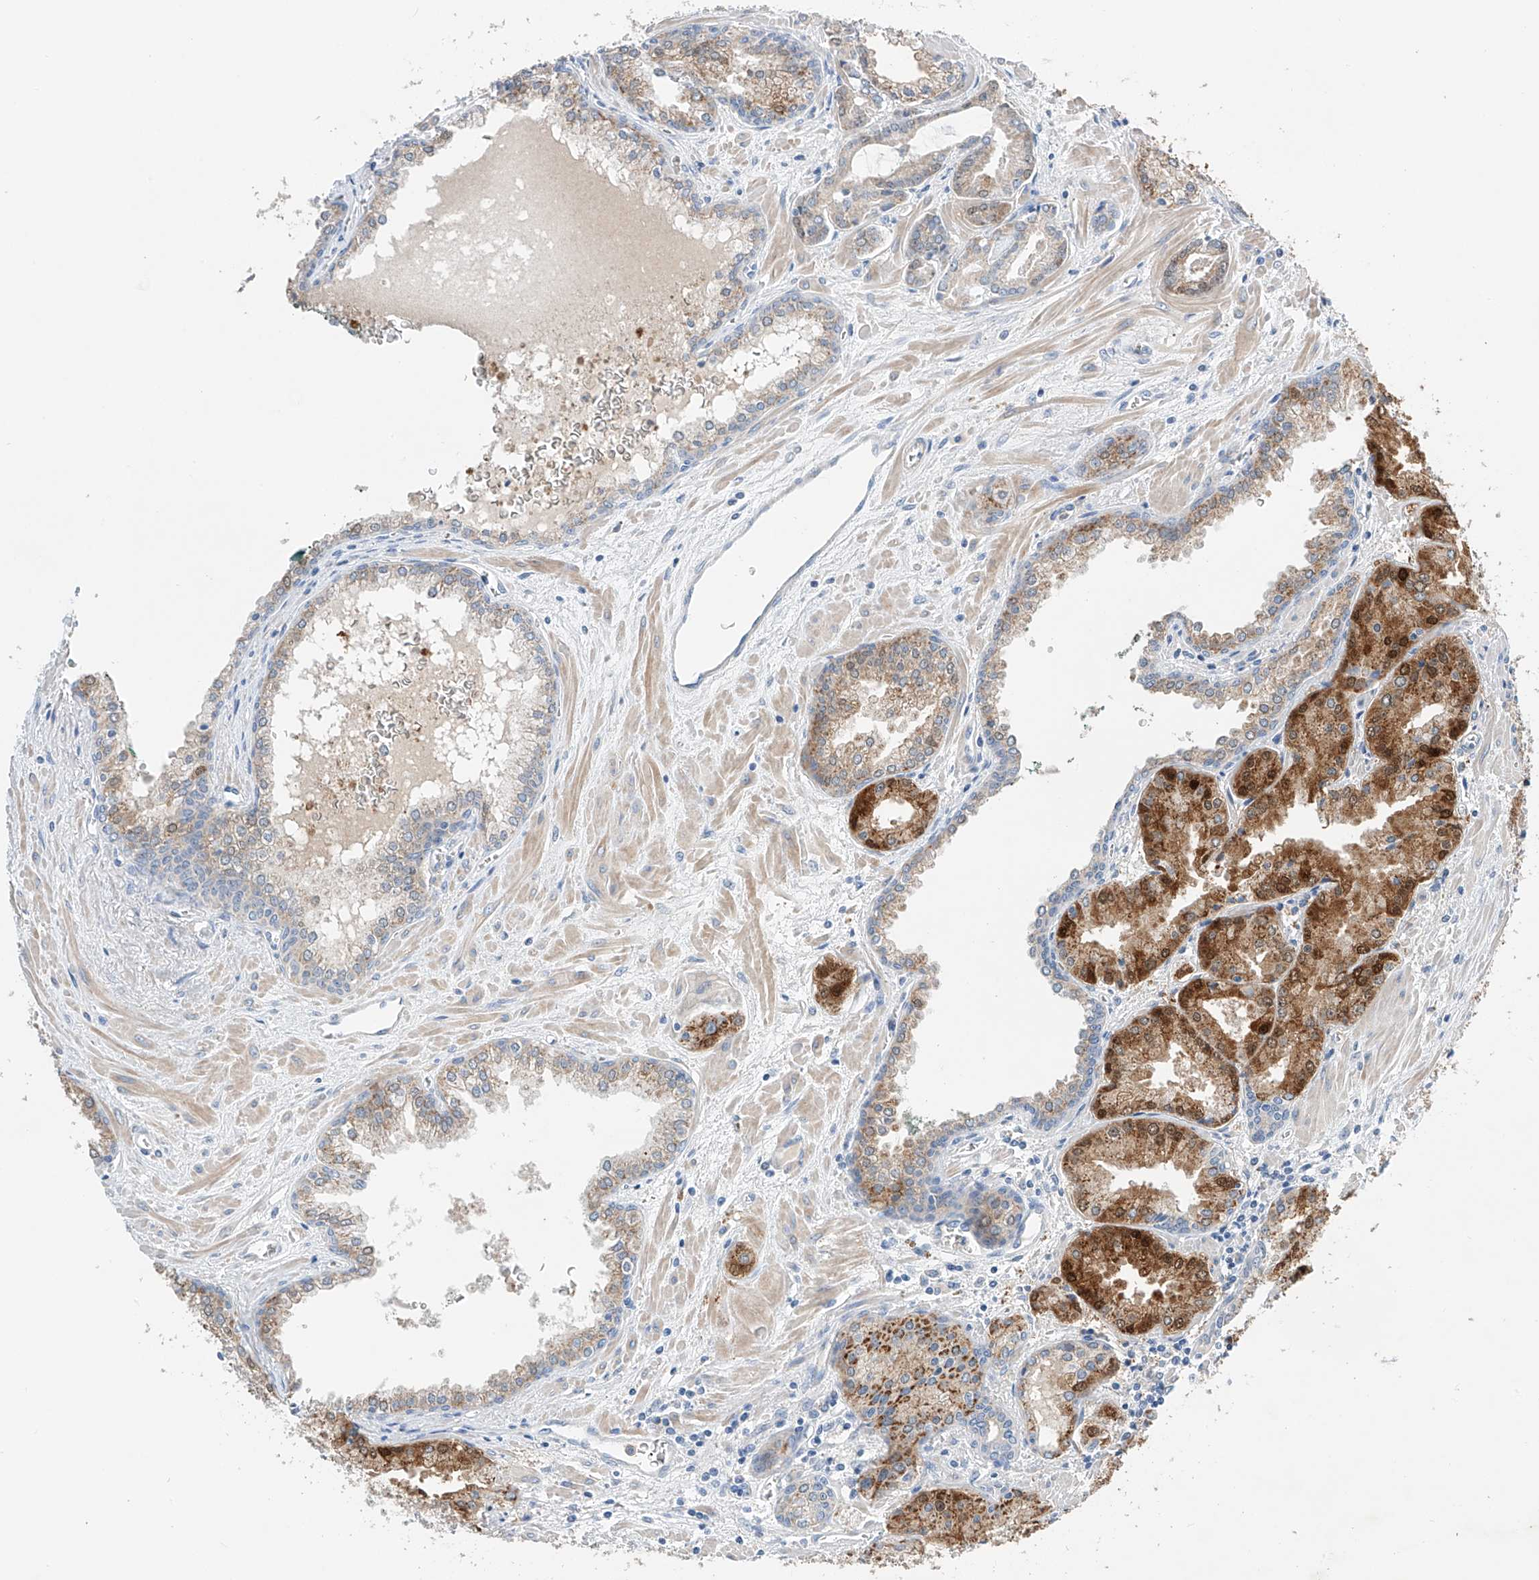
{"staining": {"intensity": "strong", "quantity": ">75%", "location": "cytoplasmic/membranous"}, "tissue": "prostate cancer", "cell_type": "Tumor cells", "image_type": "cancer", "snomed": [{"axis": "morphology", "description": "Adenocarcinoma, Low grade"}, {"axis": "topography", "description": "Prostate"}], "caption": "IHC (DAB) staining of human prostate cancer shows strong cytoplasmic/membranous protein staining in approximately >75% of tumor cells. Using DAB (3,3'-diaminobenzidine) (brown) and hematoxylin (blue) stains, captured at high magnification using brightfield microscopy.", "gene": "GPC4", "patient": {"sex": "male", "age": 67}}